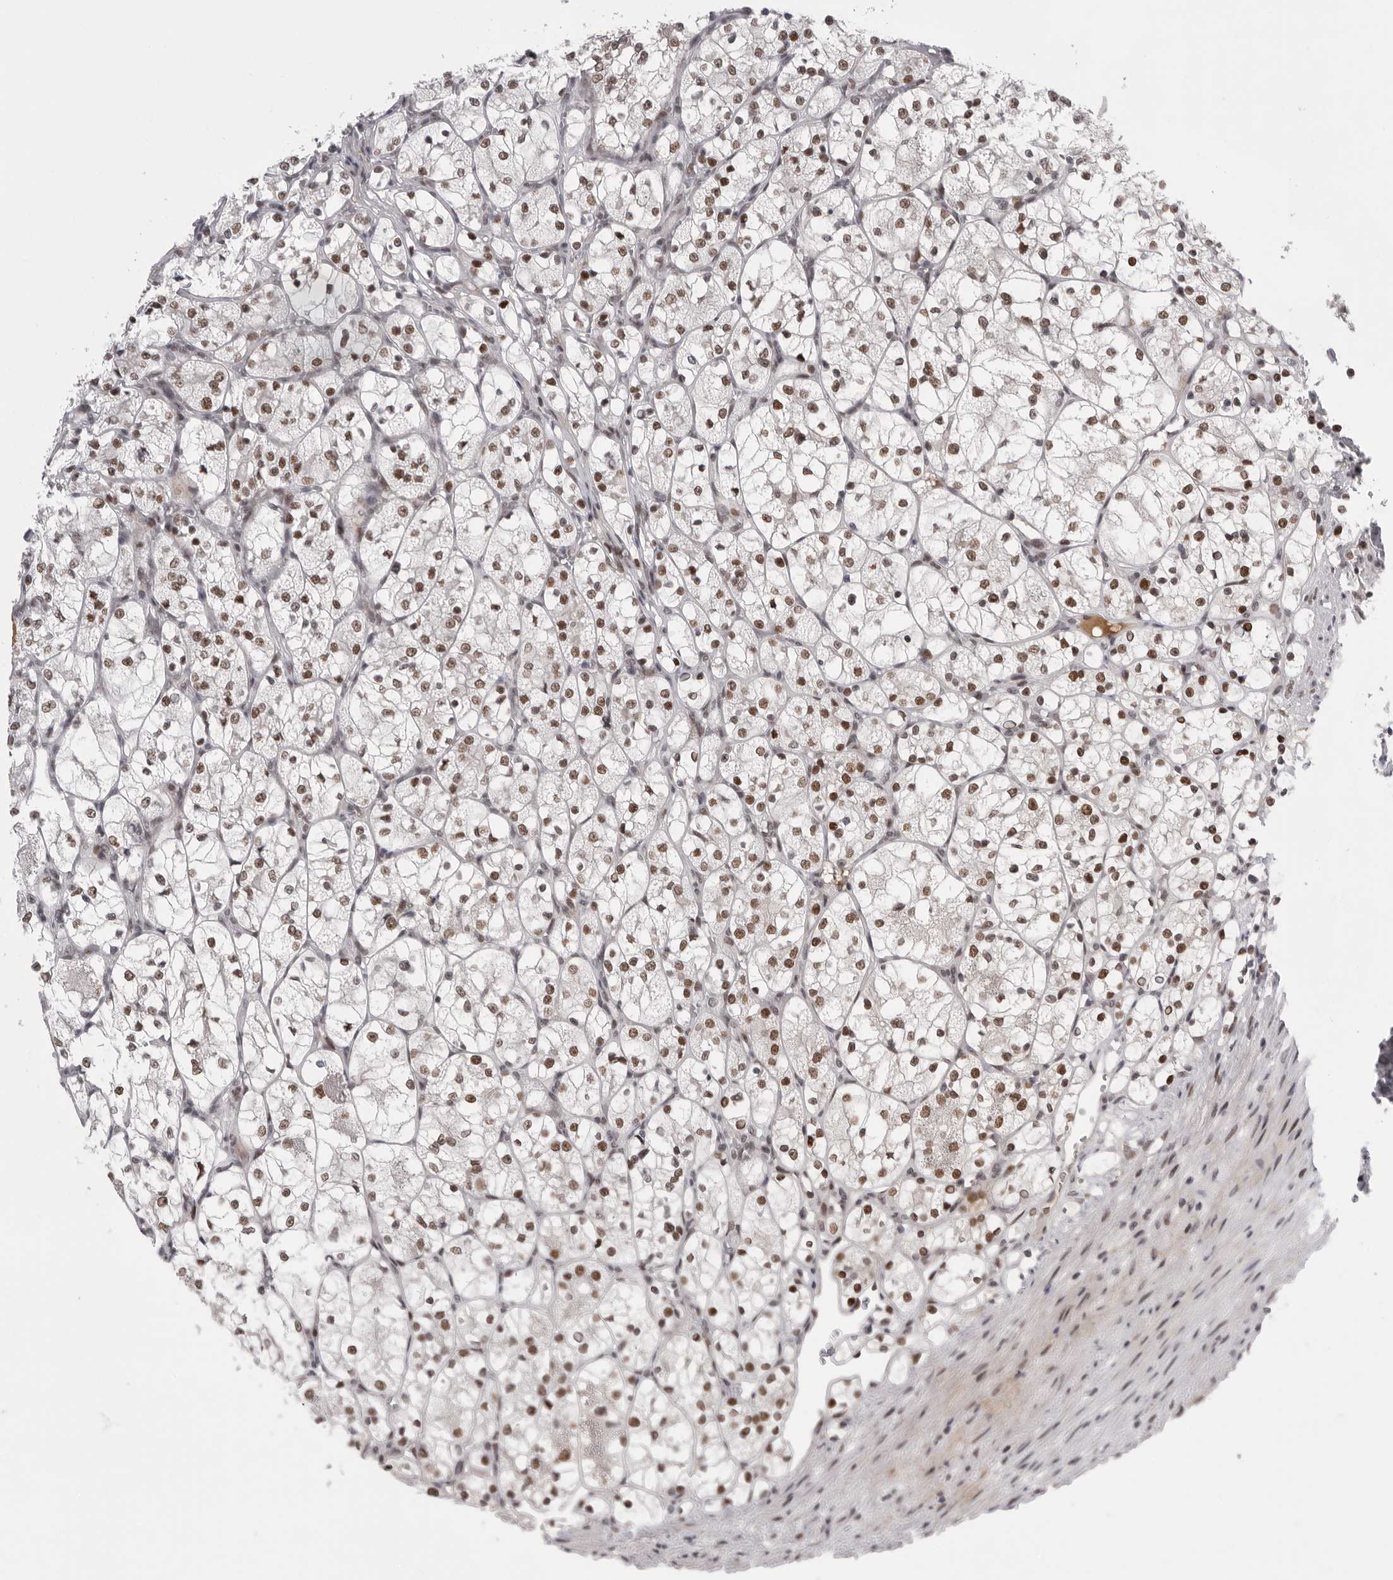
{"staining": {"intensity": "moderate", "quantity": ">75%", "location": "nuclear"}, "tissue": "renal cancer", "cell_type": "Tumor cells", "image_type": "cancer", "snomed": [{"axis": "morphology", "description": "Adenocarcinoma, NOS"}, {"axis": "topography", "description": "Kidney"}], "caption": "Tumor cells reveal medium levels of moderate nuclear expression in about >75% of cells in renal cancer (adenocarcinoma).", "gene": "POU5F1", "patient": {"sex": "female", "age": 69}}